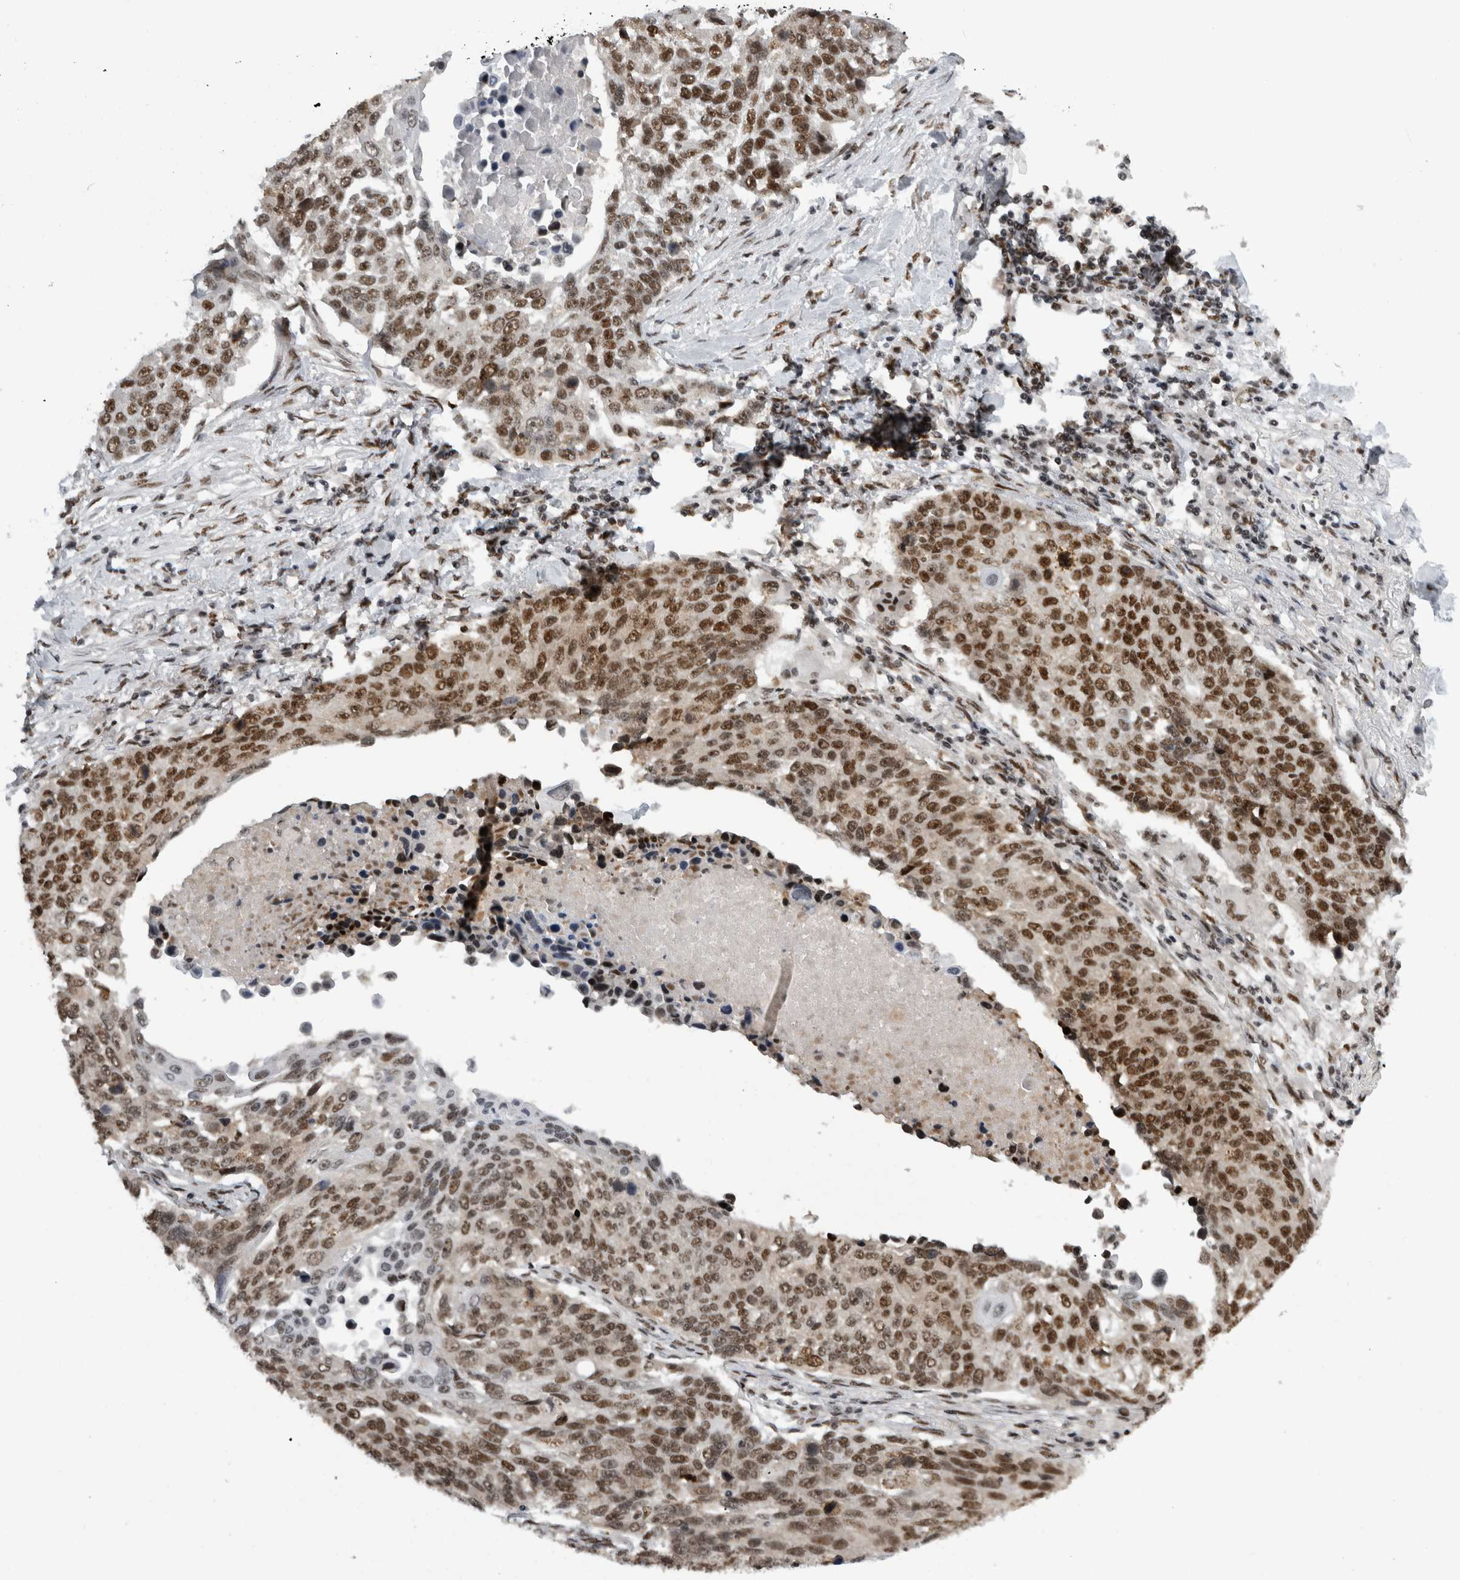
{"staining": {"intensity": "strong", "quantity": ">75%", "location": "nuclear"}, "tissue": "lung cancer", "cell_type": "Tumor cells", "image_type": "cancer", "snomed": [{"axis": "morphology", "description": "Squamous cell carcinoma, NOS"}, {"axis": "topography", "description": "Lung"}], "caption": "Immunohistochemistry of human squamous cell carcinoma (lung) displays high levels of strong nuclear positivity in approximately >75% of tumor cells.", "gene": "ZSCAN2", "patient": {"sex": "male", "age": 66}}